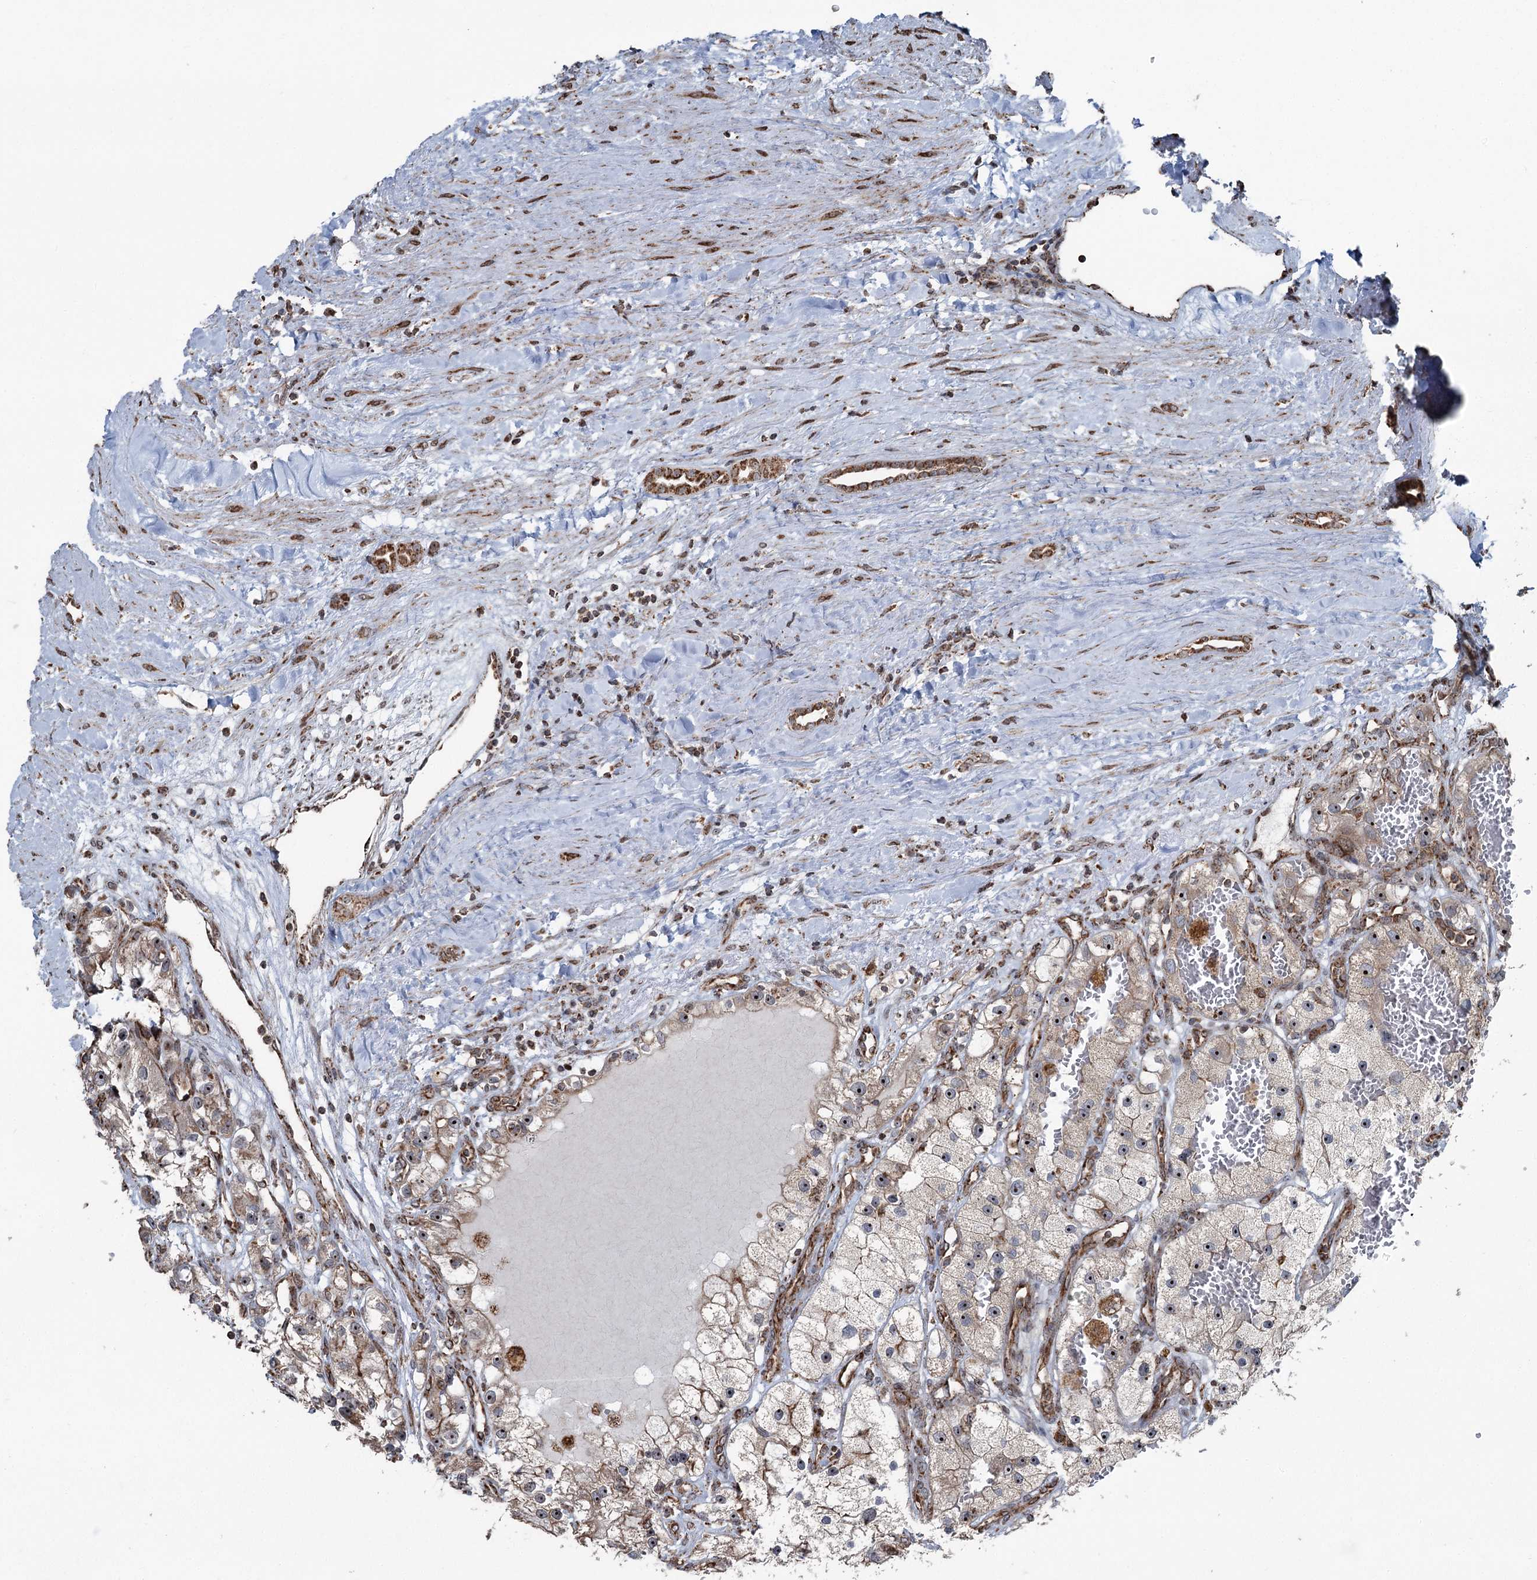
{"staining": {"intensity": "moderate", "quantity": ">75%", "location": "nuclear"}, "tissue": "renal cancer", "cell_type": "Tumor cells", "image_type": "cancer", "snomed": [{"axis": "morphology", "description": "Adenocarcinoma, NOS"}, {"axis": "topography", "description": "Kidney"}], "caption": "Human renal cancer (adenocarcinoma) stained for a protein (brown) shows moderate nuclear positive expression in approximately >75% of tumor cells.", "gene": "STEEP1", "patient": {"sex": "female", "age": 57}}